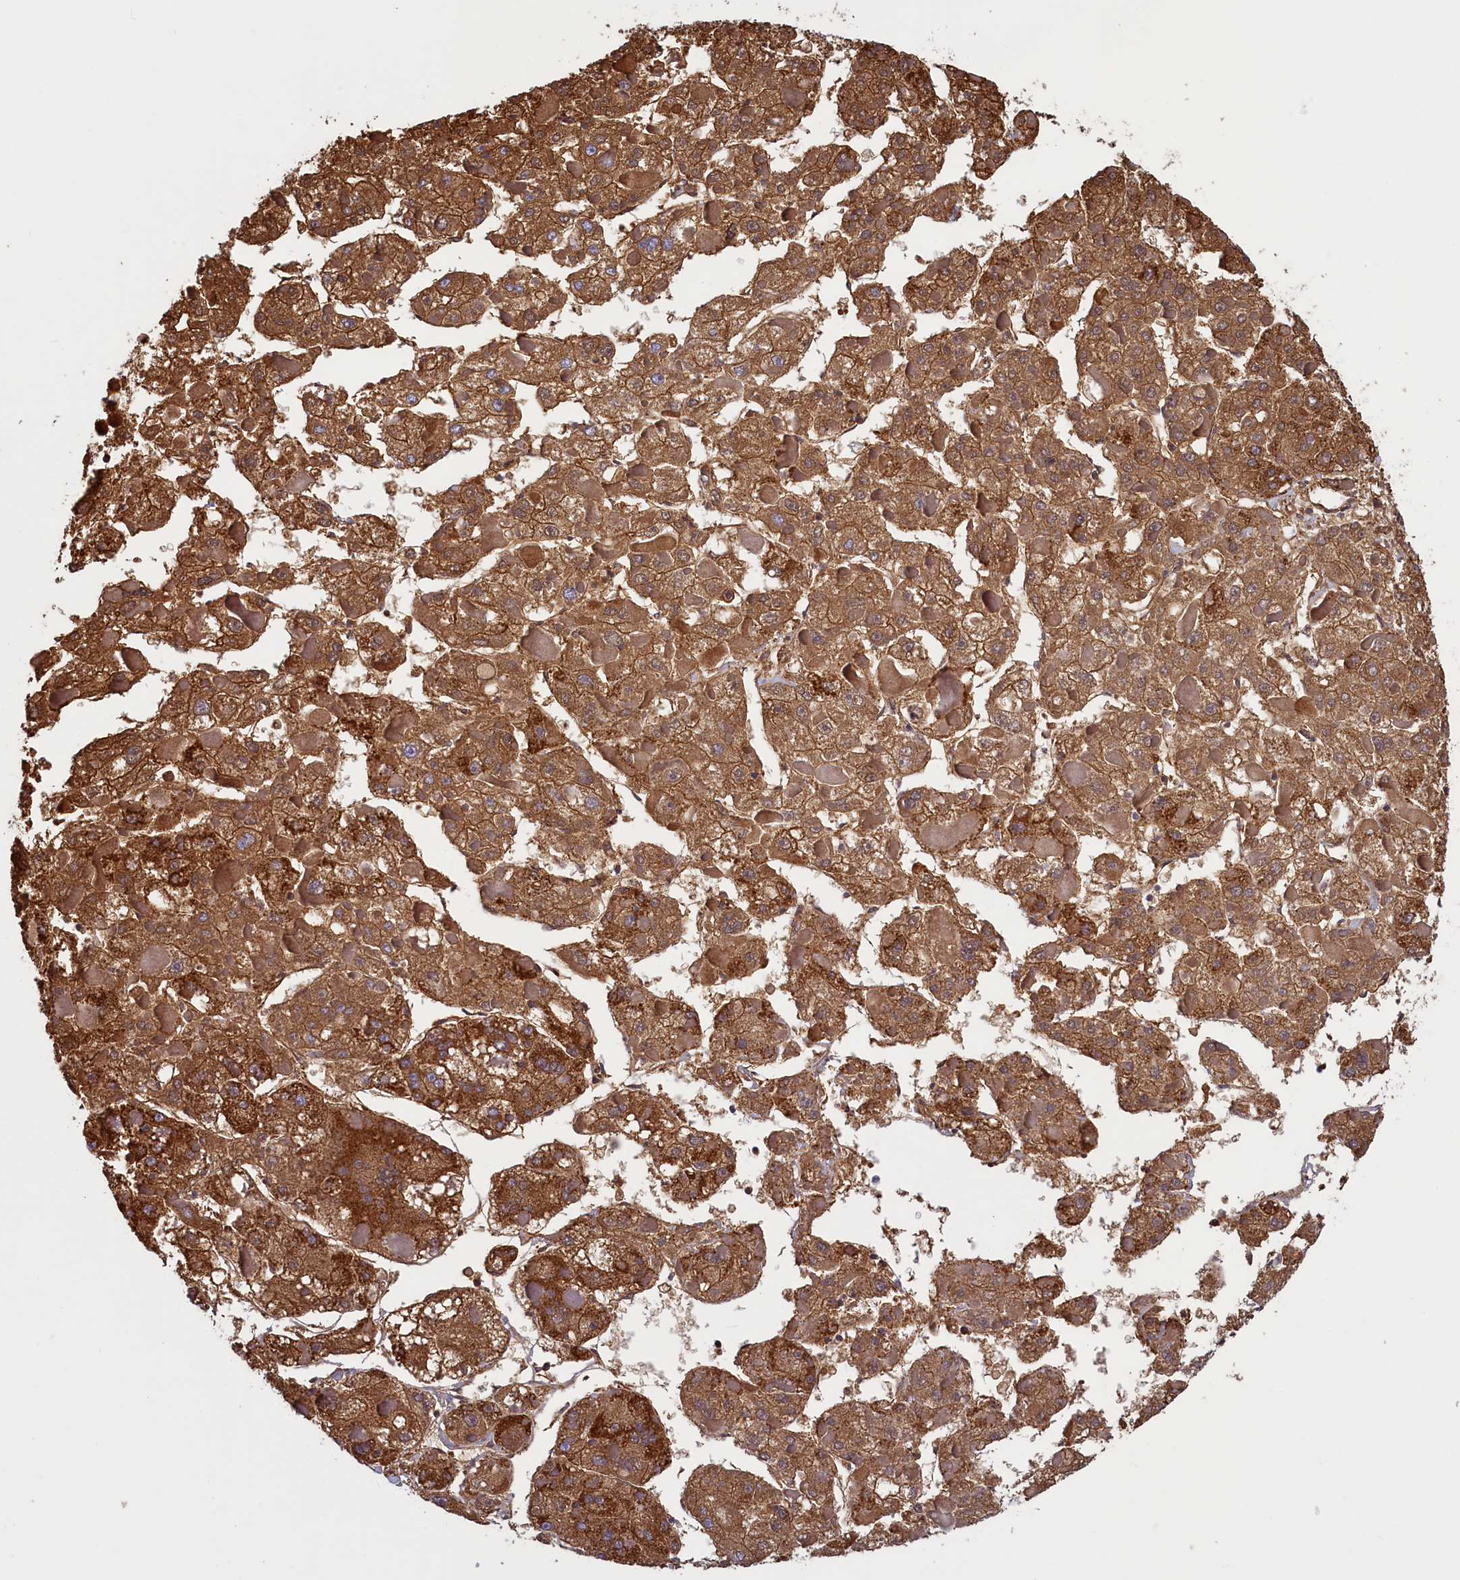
{"staining": {"intensity": "strong", "quantity": ">75%", "location": "cytoplasmic/membranous"}, "tissue": "liver cancer", "cell_type": "Tumor cells", "image_type": "cancer", "snomed": [{"axis": "morphology", "description": "Carcinoma, Hepatocellular, NOS"}, {"axis": "topography", "description": "Liver"}], "caption": "Strong cytoplasmic/membranous positivity for a protein is appreciated in about >75% of tumor cells of liver hepatocellular carcinoma using immunohistochemistry.", "gene": "IFT122", "patient": {"sex": "female", "age": 73}}